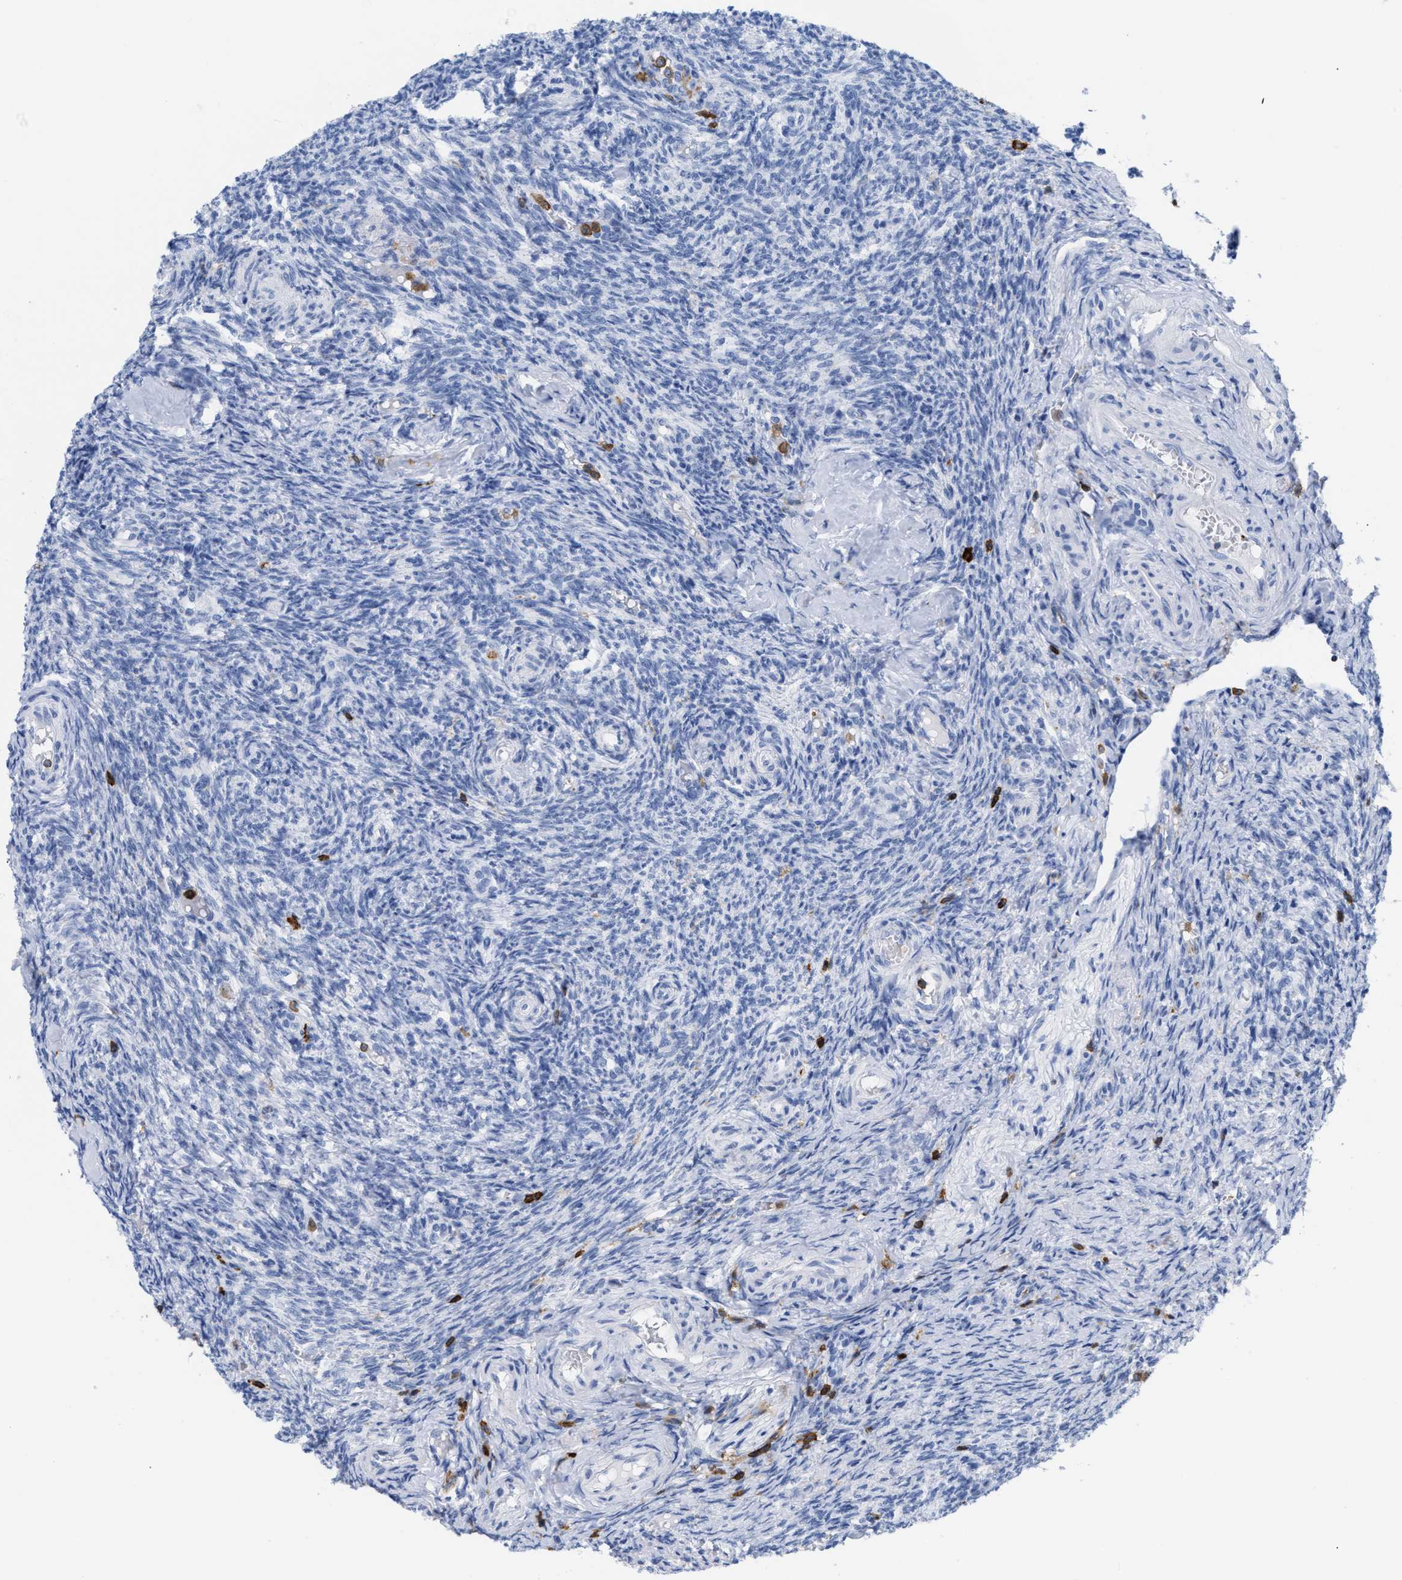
{"staining": {"intensity": "negative", "quantity": "none", "location": "none"}, "tissue": "ovary", "cell_type": "Follicle cells", "image_type": "normal", "snomed": [{"axis": "morphology", "description": "Normal tissue, NOS"}, {"axis": "topography", "description": "Ovary"}], "caption": "IHC photomicrograph of benign human ovary stained for a protein (brown), which exhibits no staining in follicle cells.", "gene": "LCP1", "patient": {"sex": "female", "age": 41}}